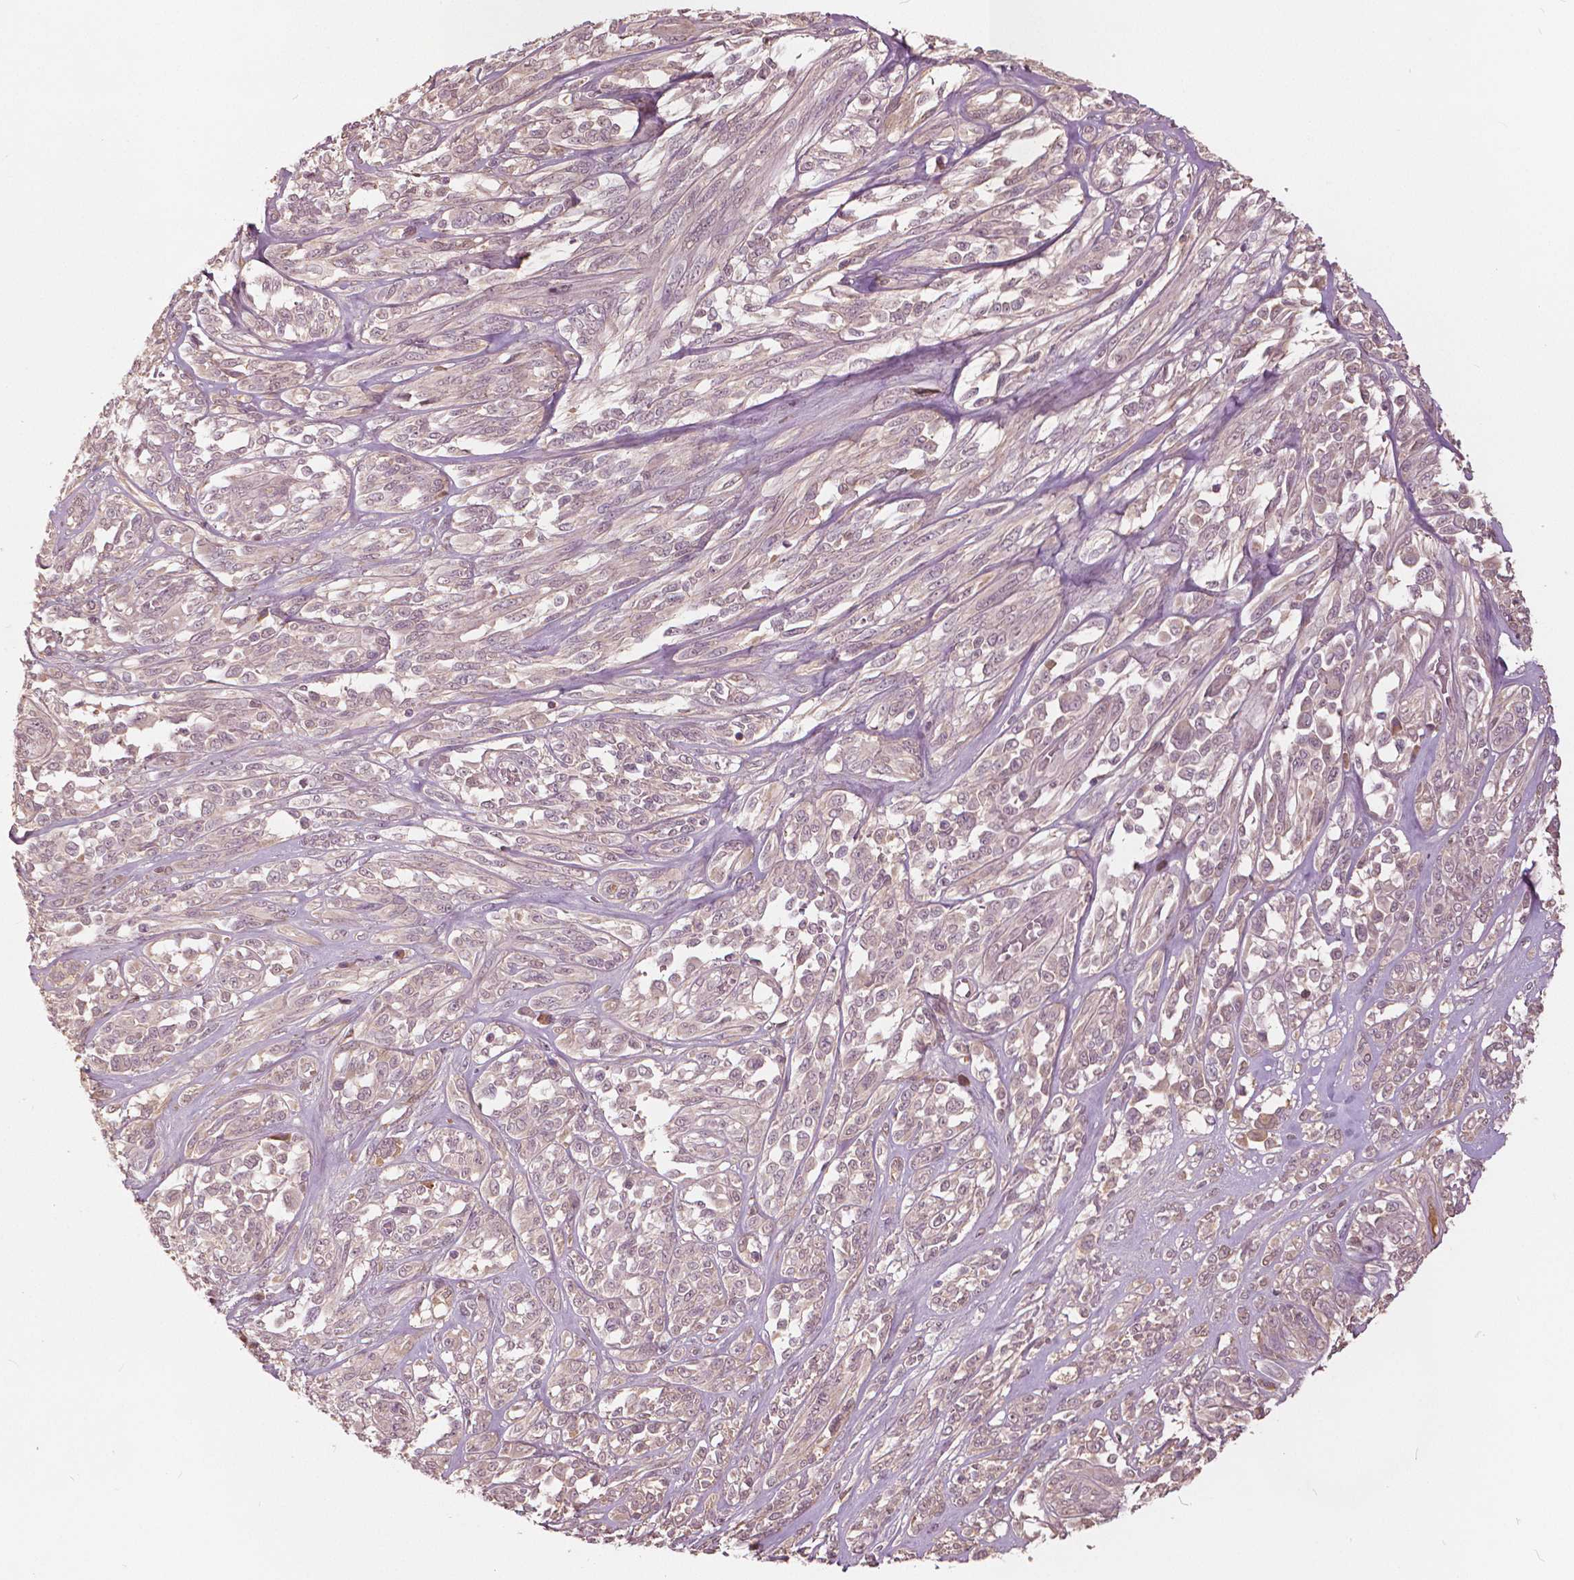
{"staining": {"intensity": "weak", "quantity": "25%-75%", "location": "nuclear"}, "tissue": "melanoma", "cell_type": "Tumor cells", "image_type": "cancer", "snomed": [{"axis": "morphology", "description": "Malignant melanoma, NOS"}, {"axis": "topography", "description": "Skin"}], "caption": "Immunohistochemistry image of neoplastic tissue: human melanoma stained using immunohistochemistry exhibits low levels of weak protein expression localized specifically in the nuclear of tumor cells, appearing as a nuclear brown color.", "gene": "ANGPTL4", "patient": {"sex": "female", "age": 91}}